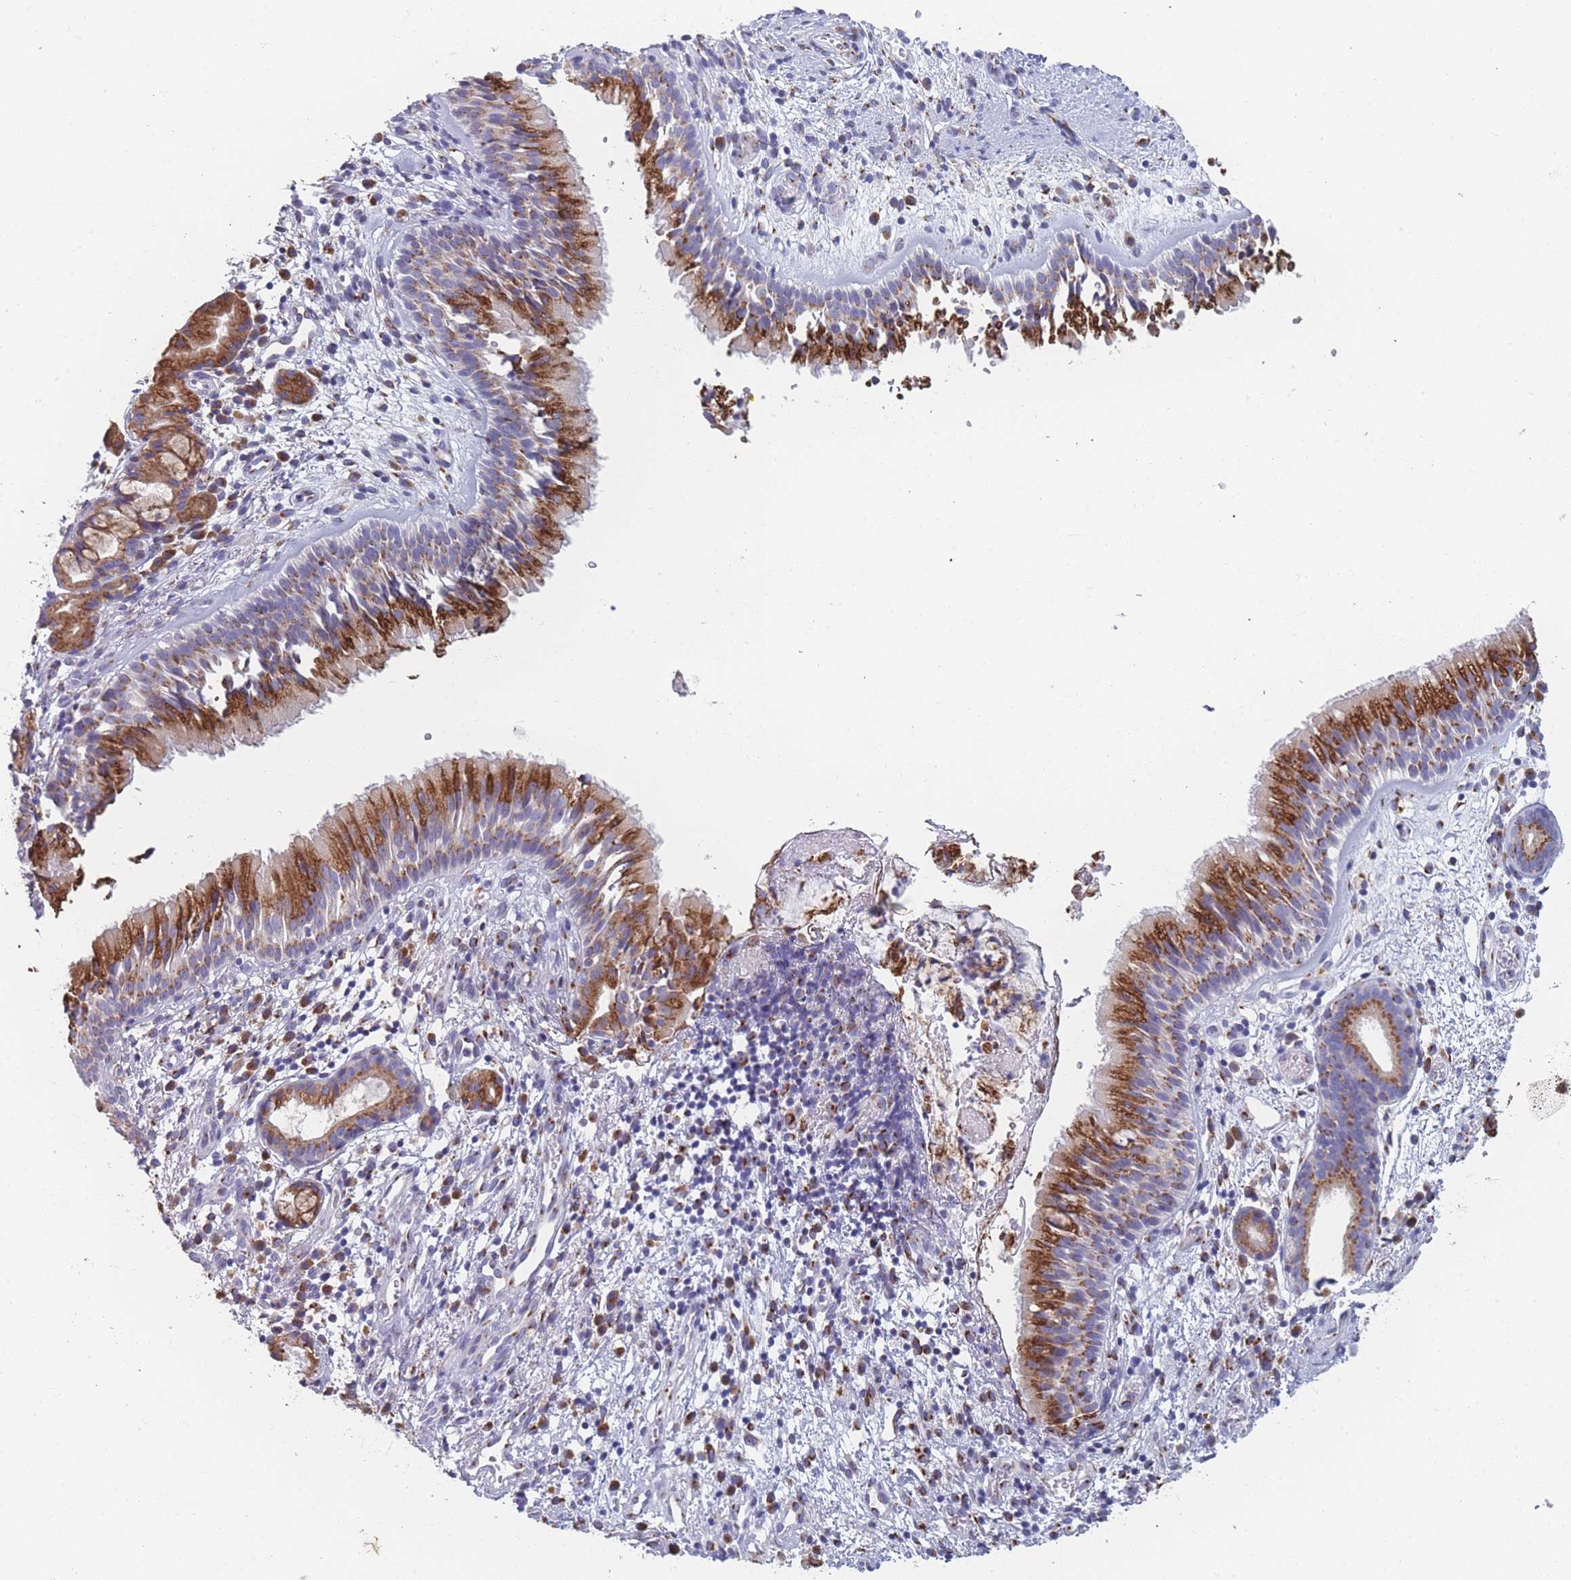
{"staining": {"intensity": "strong", "quantity": ">75%", "location": "cytoplasmic/membranous"}, "tissue": "nasopharynx", "cell_type": "Respiratory epithelial cells", "image_type": "normal", "snomed": [{"axis": "morphology", "description": "Normal tissue, NOS"}, {"axis": "topography", "description": "Nasopharynx"}], "caption": "Protein analysis of benign nasopharynx exhibits strong cytoplasmic/membranous staining in about >75% of respiratory epithelial cells. (Brightfield microscopy of DAB IHC at high magnification).", "gene": "TMED10", "patient": {"sex": "male", "age": 65}}